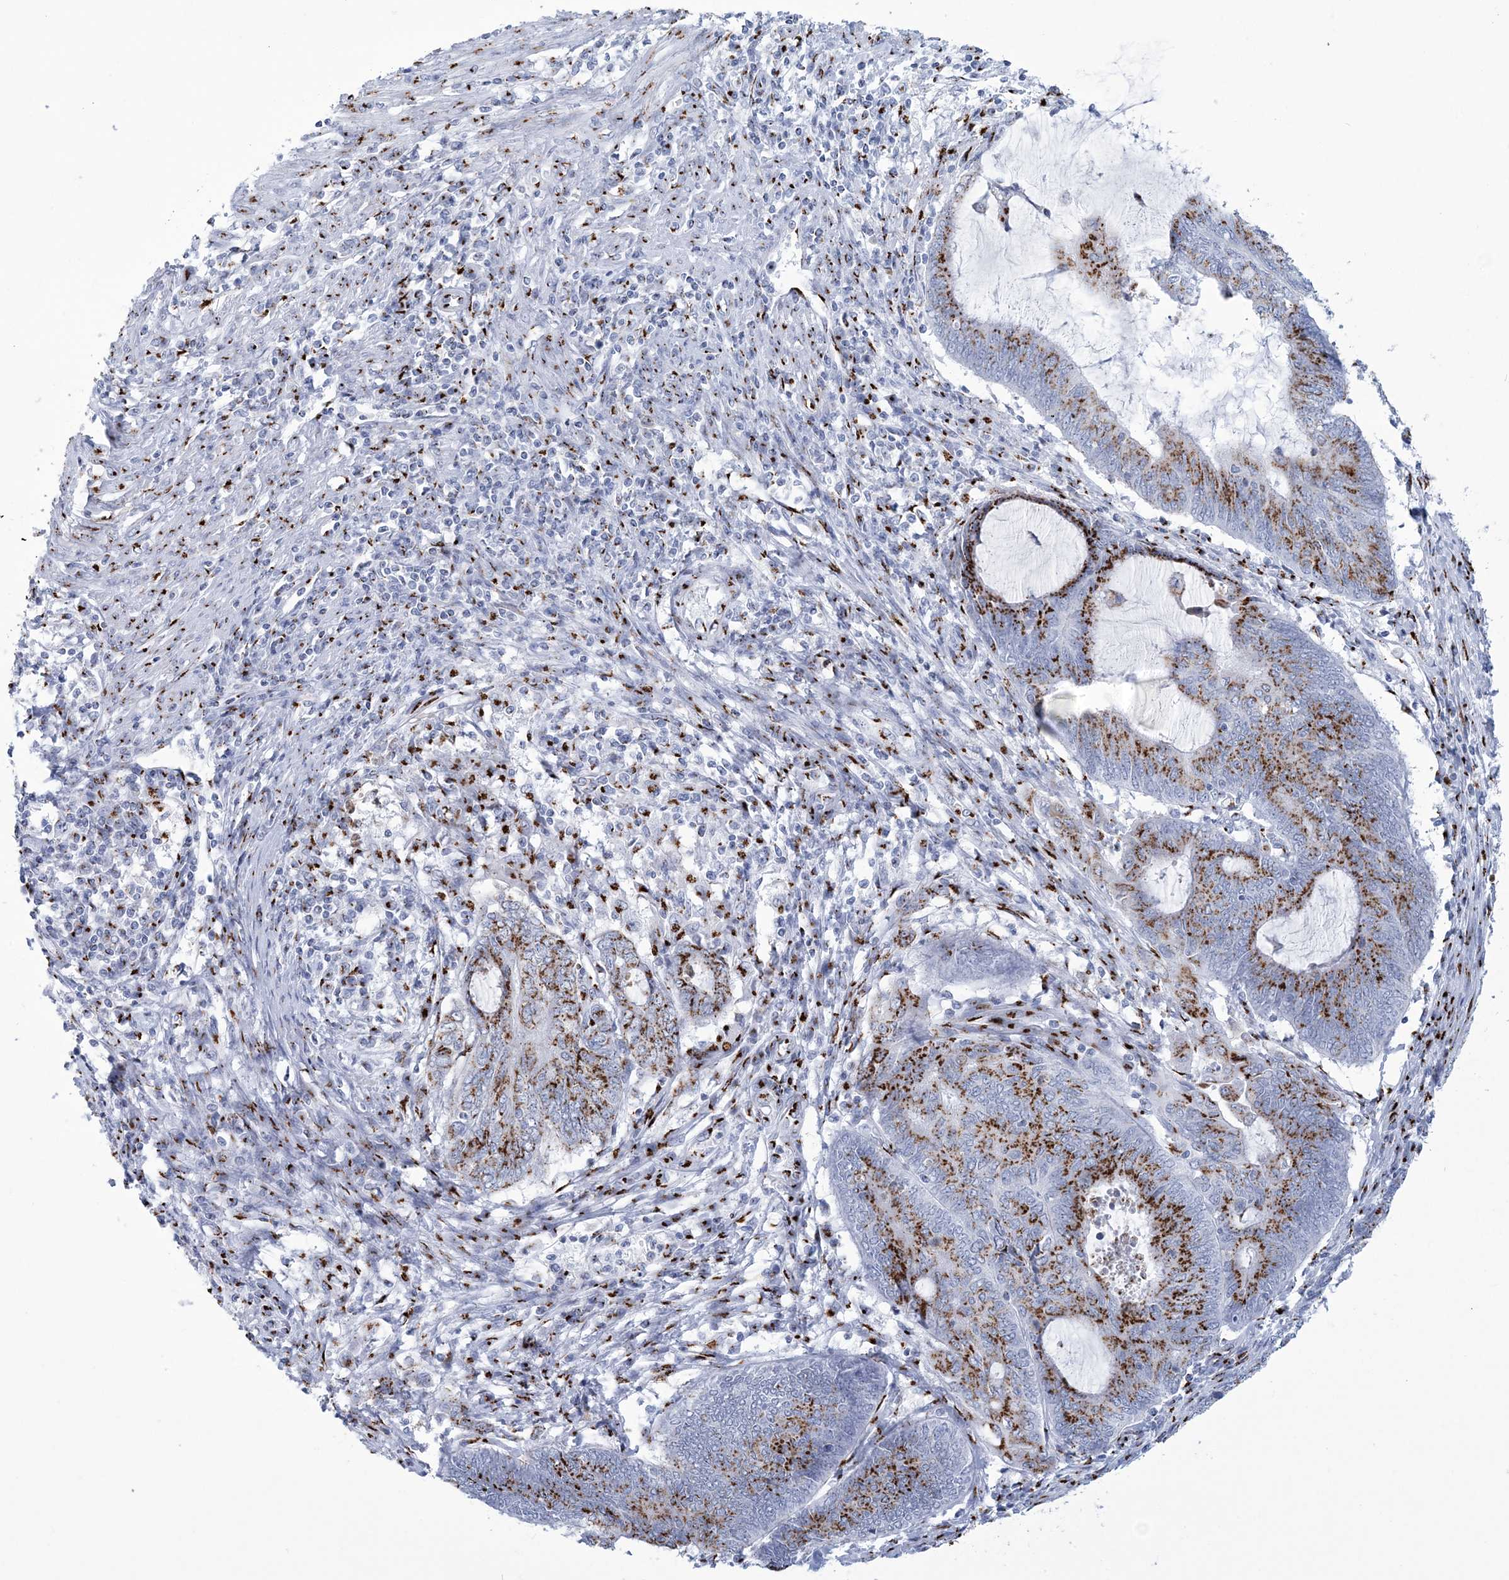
{"staining": {"intensity": "moderate", "quantity": ">75%", "location": "cytoplasmic/membranous"}, "tissue": "endometrial cancer", "cell_type": "Tumor cells", "image_type": "cancer", "snomed": [{"axis": "morphology", "description": "Adenocarcinoma, NOS"}, {"axis": "topography", "description": "Uterus"}, {"axis": "topography", "description": "Endometrium"}], "caption": "Endometrial cancer was stained to show a protein in brown. There is medium levels of moderate cytoplasmic/membranous staining in about >75% of tumor cells. (IHC, brightfield microscopy, high magnification).", "gene": "SLX9", "patient": {"sex": "female", "age": 70}}